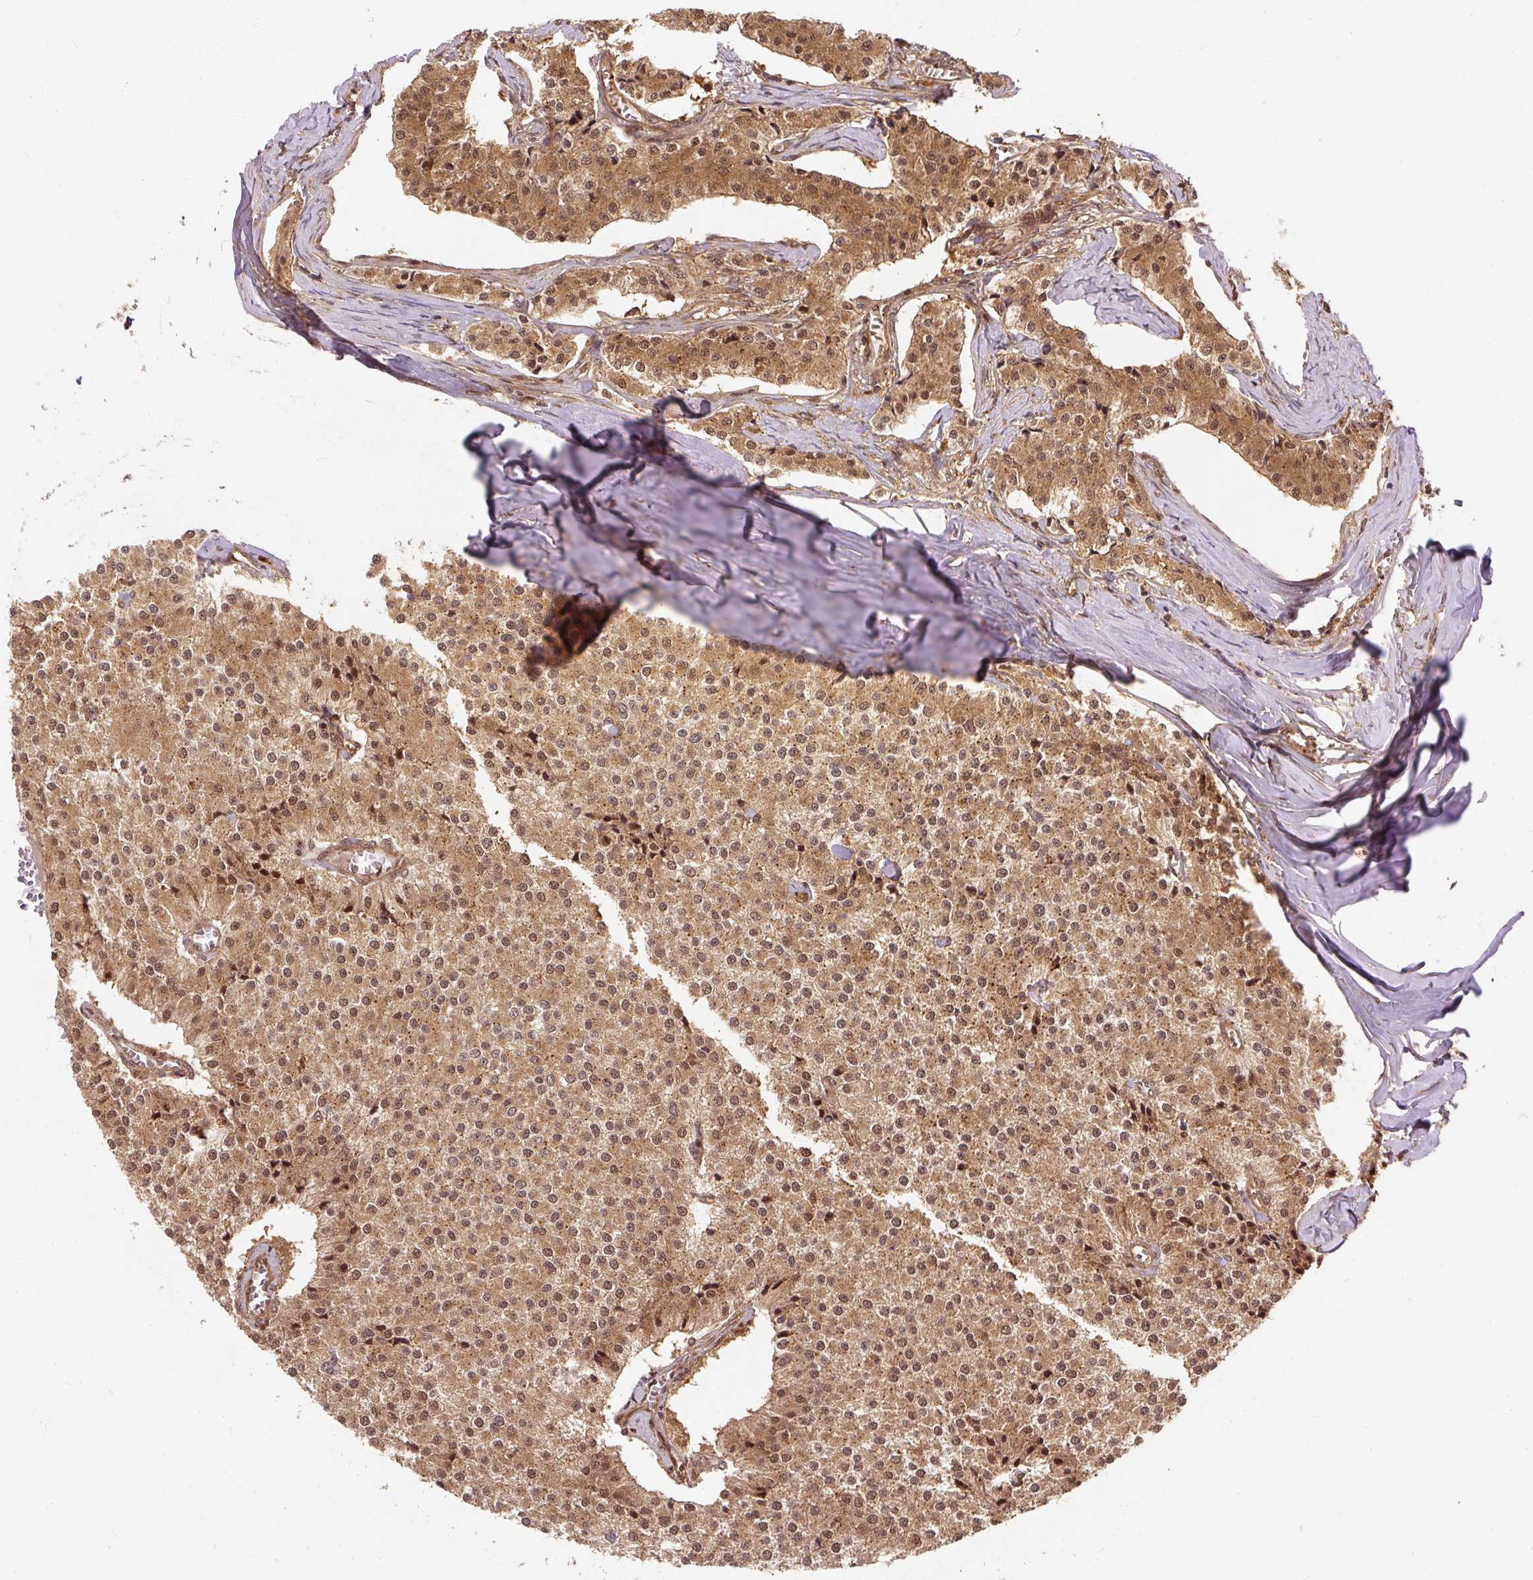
{"staining": {"intensity": "strong", "quantity": ">75%", "location": "cytoplasmic/membranous,nuclear"}, "tissue": "carcinoid", "cell_type": "Tumor cells", "image_type": "cancer", "snomed": [{"axis": "morphology", "description": "Carcinoid, malignant, NOS"}, {"axis": "topography", "description": "Colon"}], "caption": "The histopathology image displays a brown stain indicating the presence of a protein in the cytoplasmic/membranous and nuclear of tumor cells in carcinoid. The protein is shown in brown color, while the nuclei are stained blue.", "gene": "PSMD1", "patient": {"sex": "female", "age": 52}}